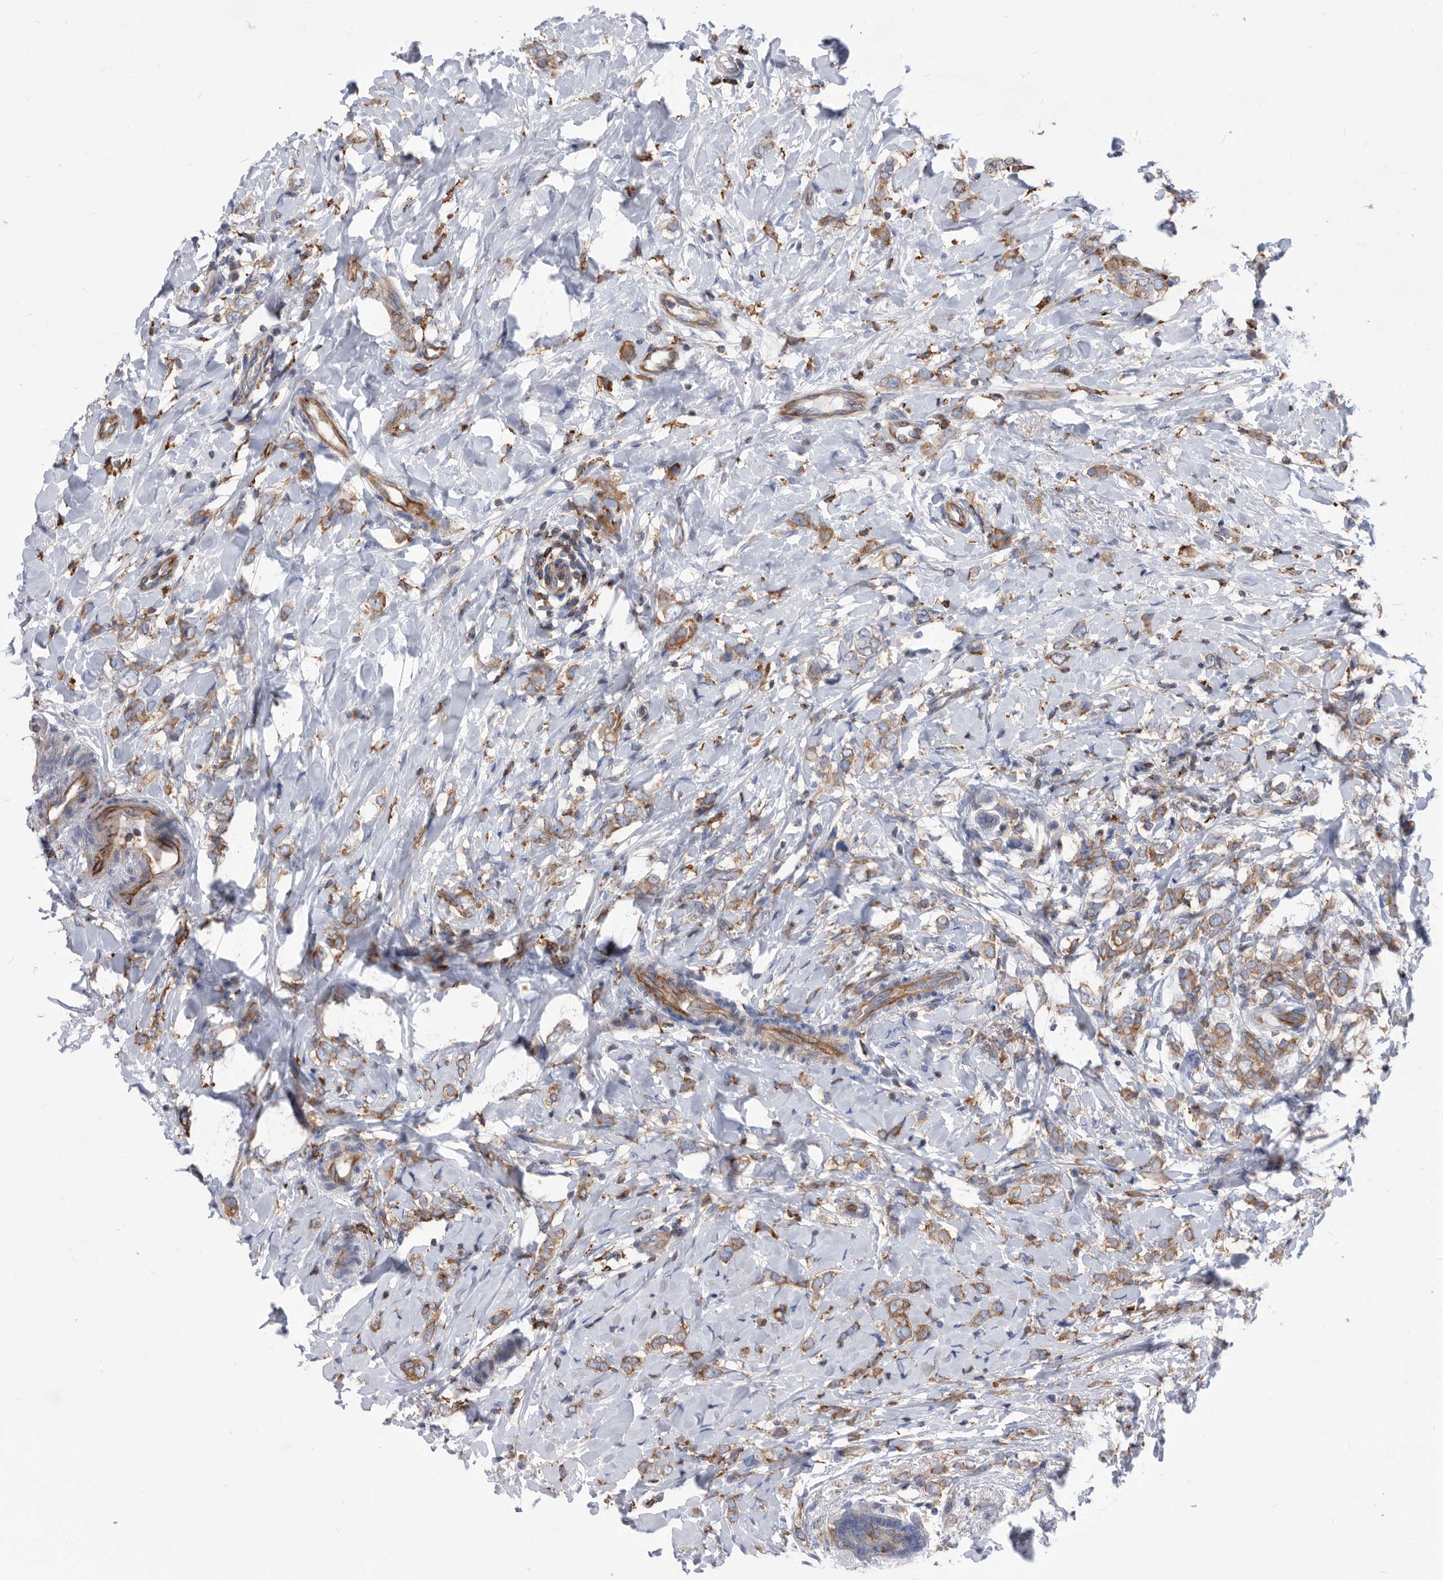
{"staining": {"intensity": "moderate", "quantity": ">75%", "location": "cytoplasmic/membranous"}, "tissue": "breast cancer", "cell_type": "Tumor cells", "image_type": "cancer", "snomed": [{"axis": "morphology", "description": "Normal tissue, NOS"}, {"axis": "morphology", "description": "Lobular carcinoma"}, {"axis": "topography", "description": "Breast"}], "caption": "Breast lobular carcinoma tissue demonstrates moderate cytoplasmic/membranous positivity in about >75% of tumor cells The protein of interest is shown in brown color, while the nuclei are stained blue.", "gene": "SMG7", "patient": {"sex": "female", "age": 47}}